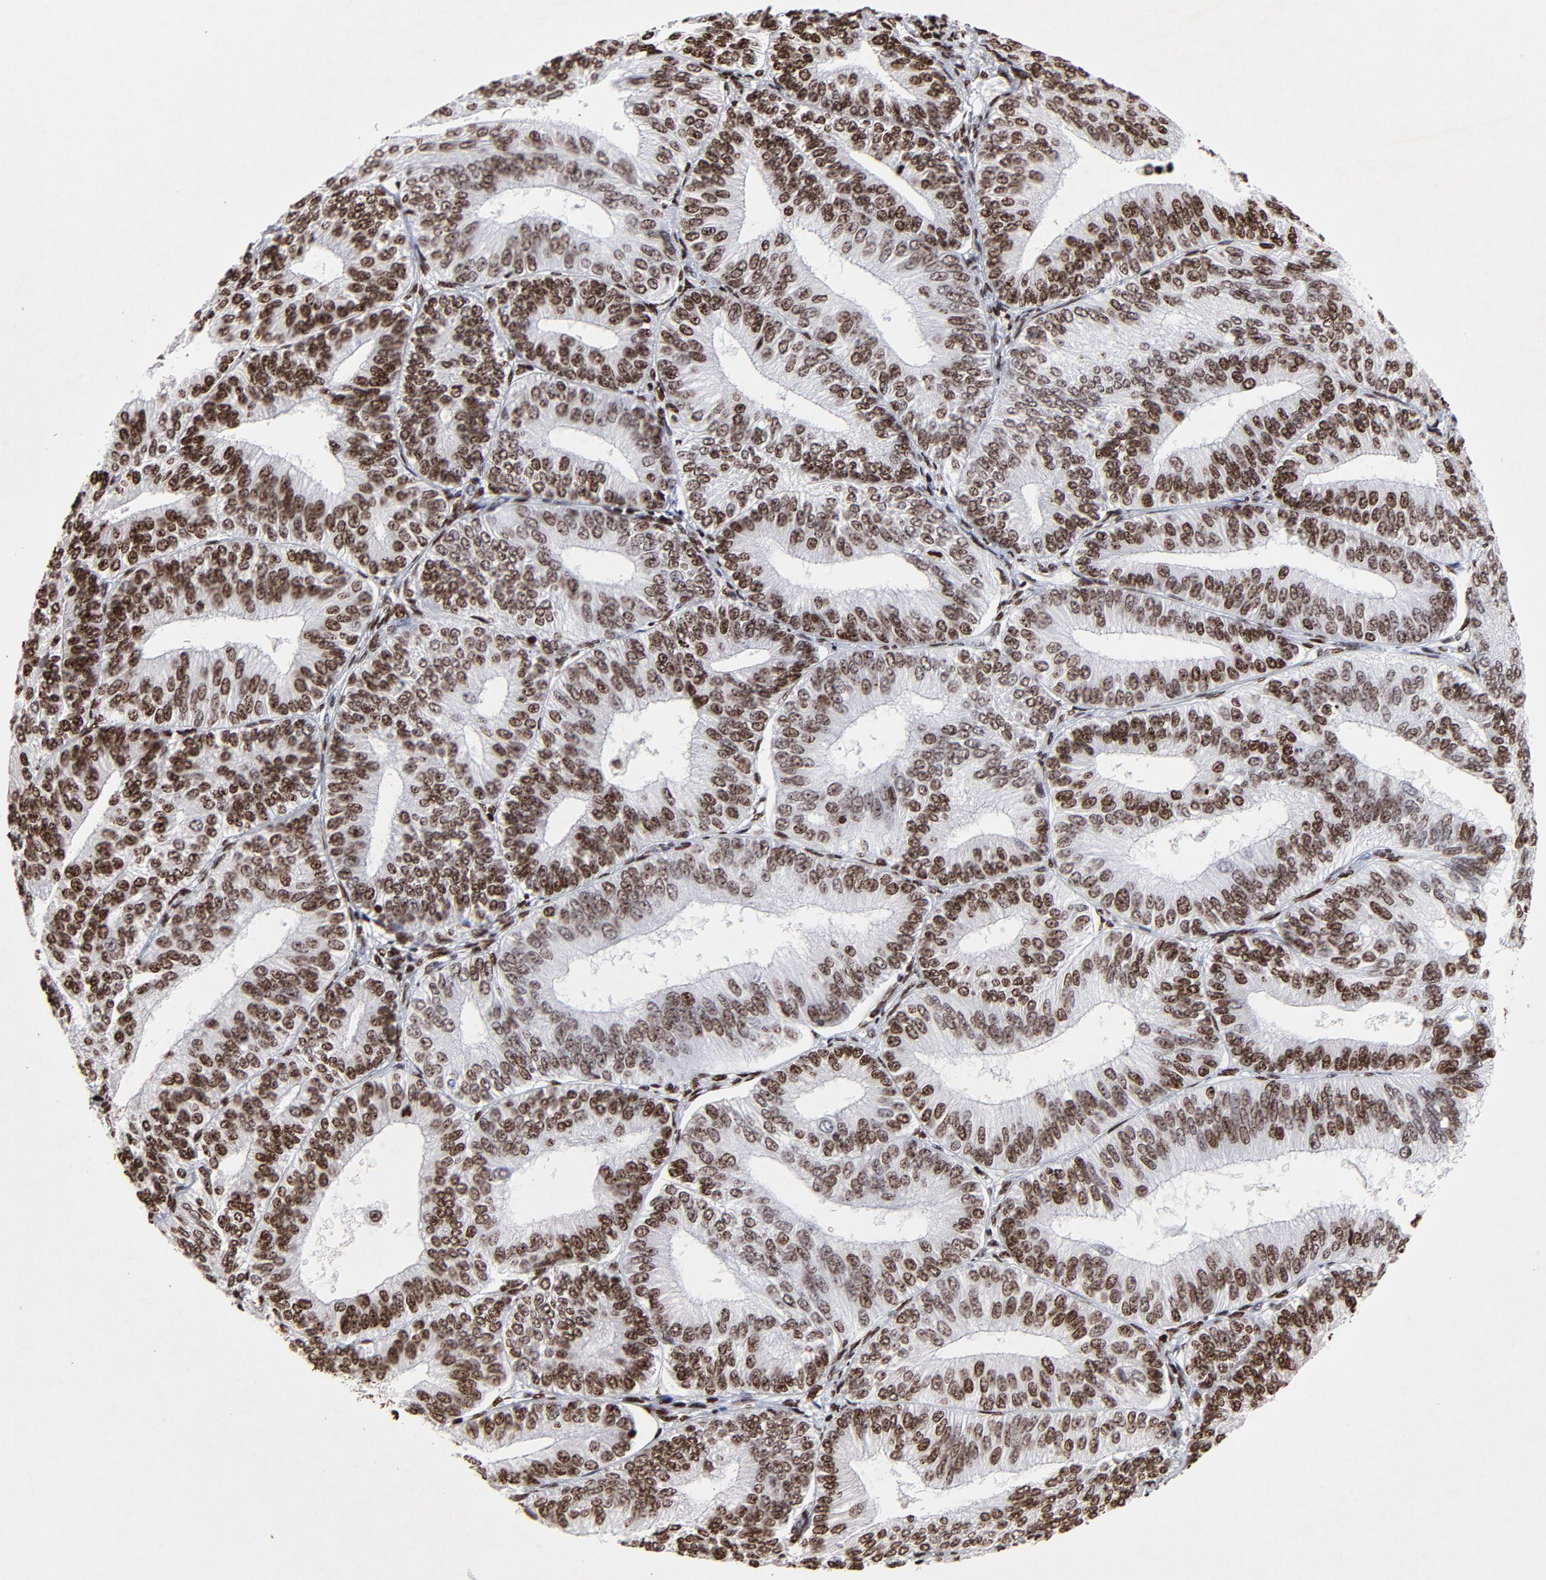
{"staining": {"intensity": "strong", "quantity": ">75%", "location": "nuclear"}, "tissue": "endometrial cancer", "cell_type": "Tumor cells", "image_type": "cancer", "snomed": [{"axis": "morphology", "description": "Adenocarcinoma, NOS"}, {"axis": "topography", "description": "Endometrium"}], "caption": "Endometrial adenocarcinoma tissue reveals strong nuclear staining in approximately >75% of tumor cells, visualized by immunohistochemistry.", "gene": "FBH1", "patient": {"sex": "female", "age": 55}}